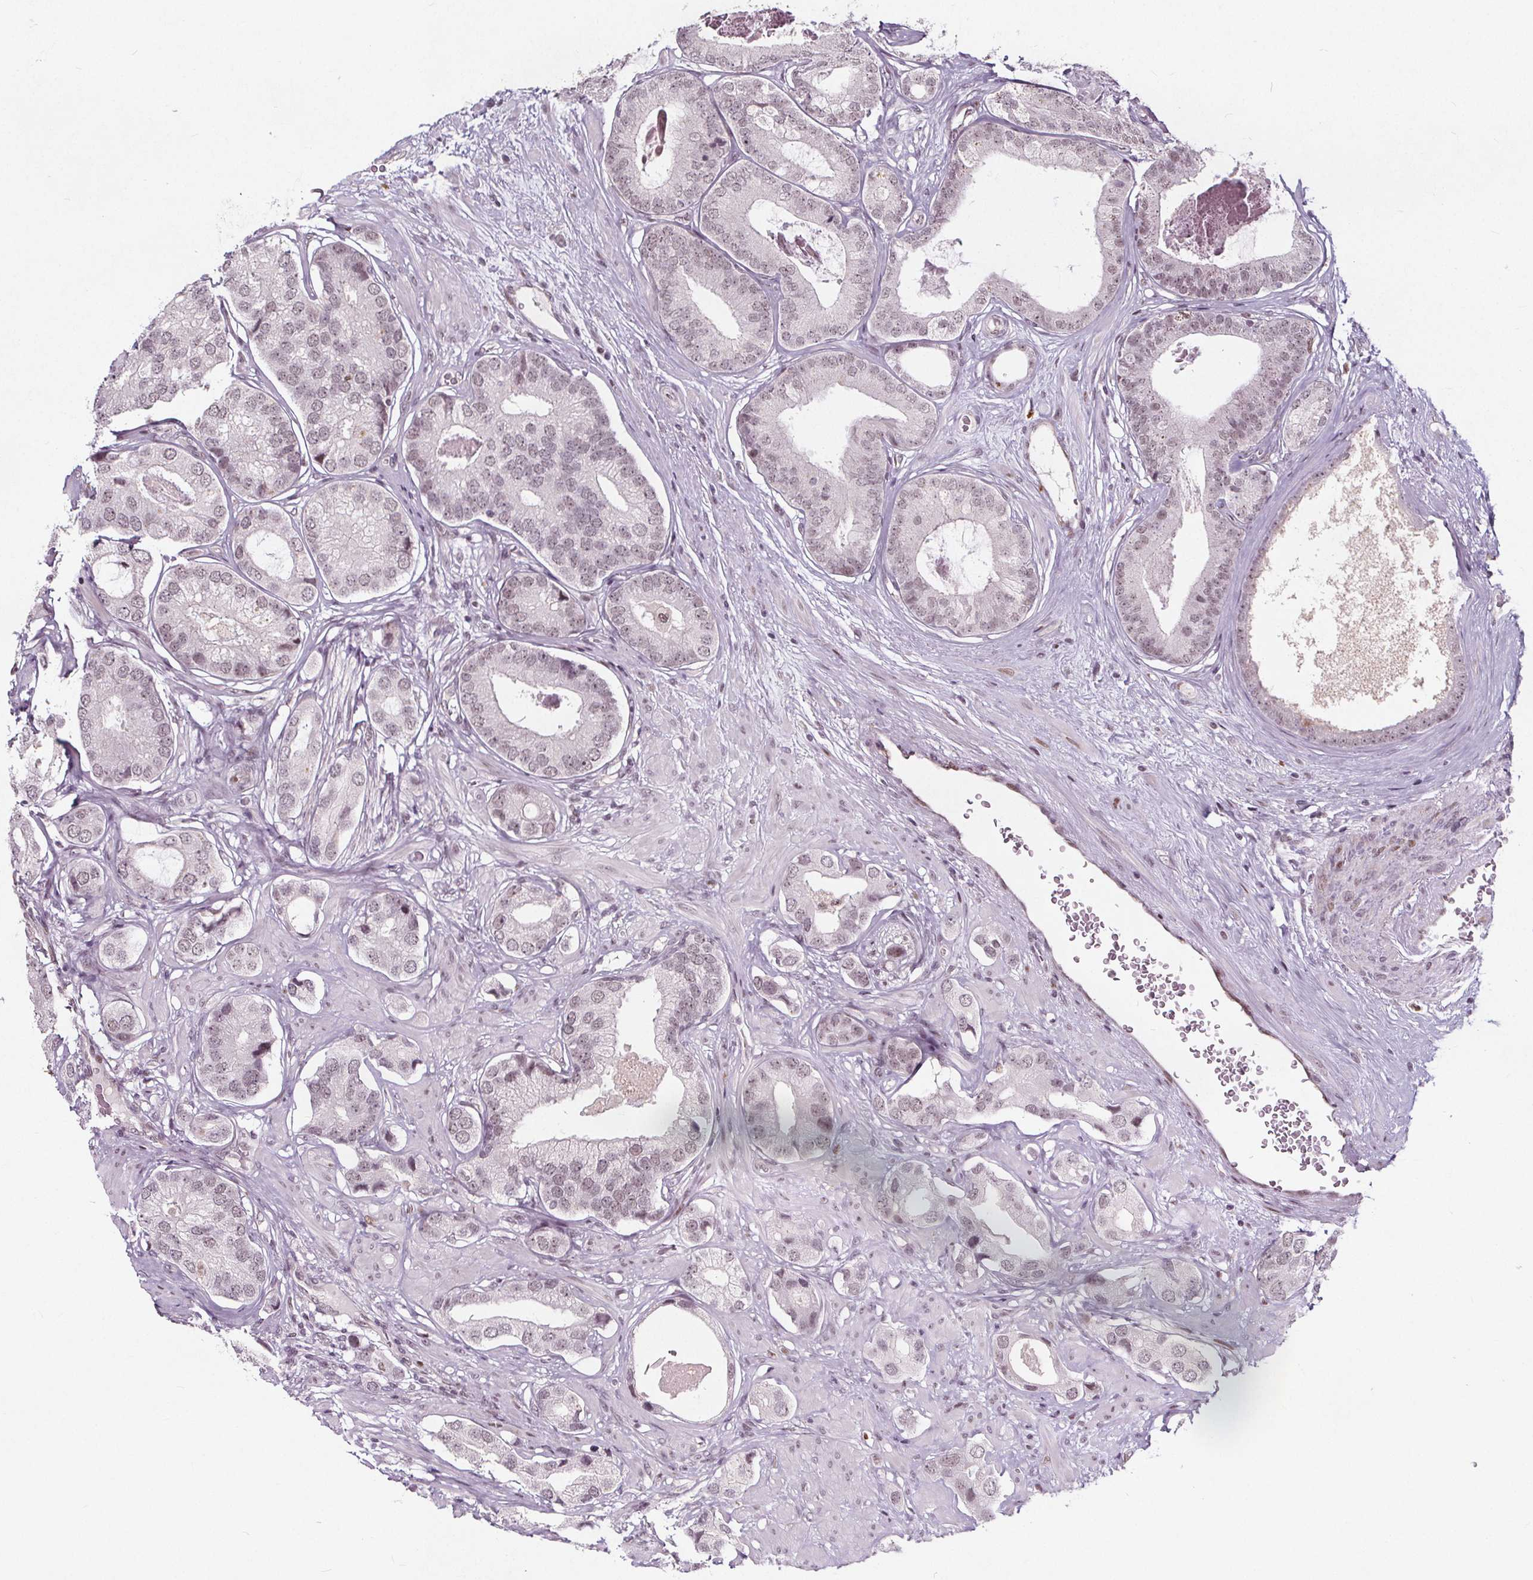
{"staining": {"intensity": "weak", "quantity": "25%-75%", "location": "nuclear"}, "tissue": "prostate cancer", "cell_type": "Tumor cells", "image_type": "cancer", "snomed": [{"axis": "morphology", "description": "Adenocarcinoma, Low grade"}, {"axis": "topography", "description": "Prostate"}], "caption": "Immunohistochemistry staining of adenocarcinoma (low-grade) (prostate), which displays low levels of weak nuclear positivity in approximately 25%-75% of tumor cells indicating weak nuclear protein staining. The staining was performed using DAB (brown) for protein detection and nuclei were counterstained in hematoxylin (blue).", "gene": "TAF6L", "patient": {"sex": "male", "age": 61}}